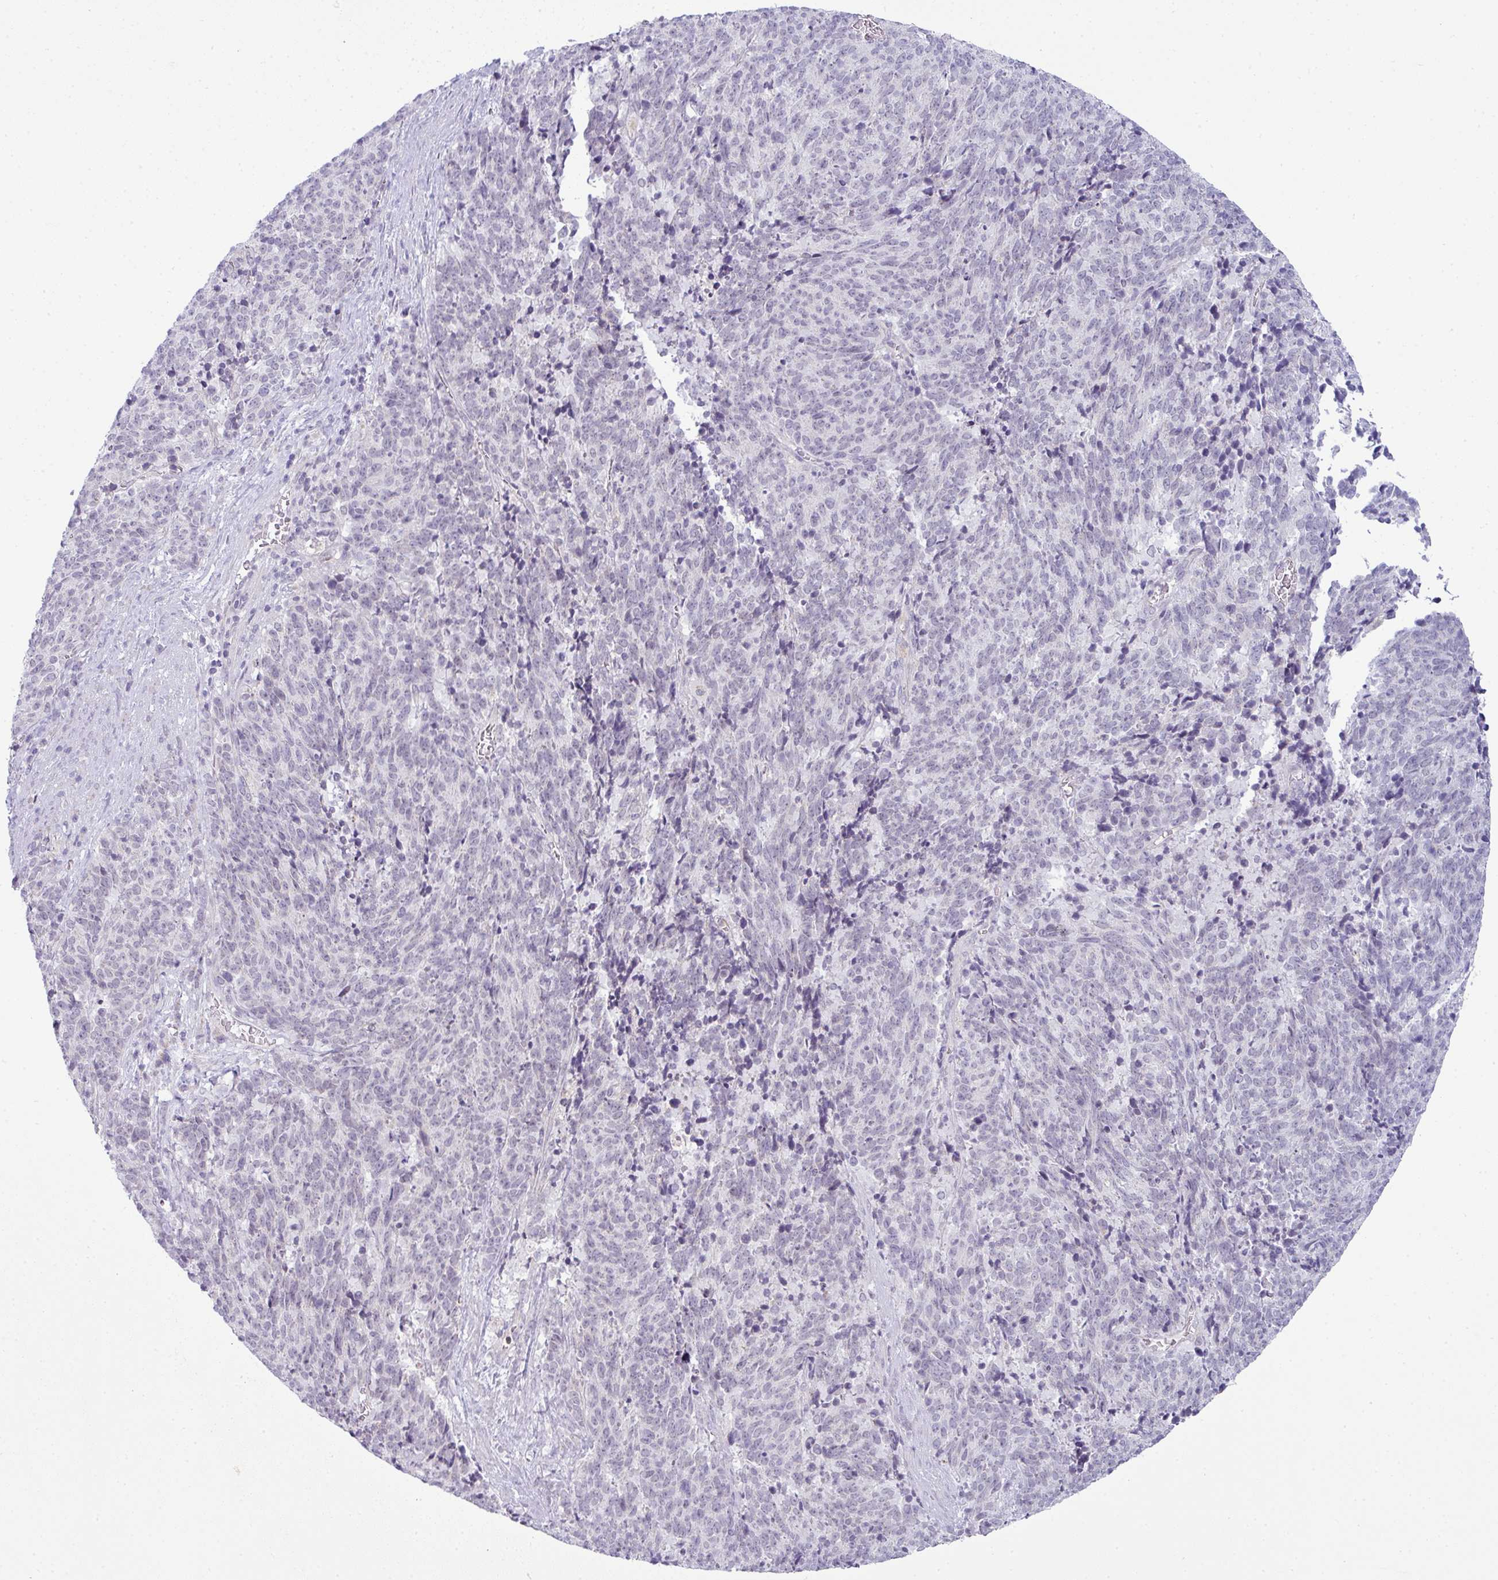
{"staining": {"intensity": "negative", "quantity": "none", "location": "none"}, "tissue": "cervical cancer", "cell_type": "Tumor cells", "image_type": "cancer", "snomed": [{"axis": "morphology", "description": "Squamous cell carcinoma, NOS"}, {"axis": "topography", "description": "Cervix"}], "caption": "This is a image of immunohistochemistry (IHC) staining of cervical cancer (squamous cell carcinoma), which shows no staining in tumor cells.", "gene": "HBEGF", "patient": {"sex": "female", "age": 29}}